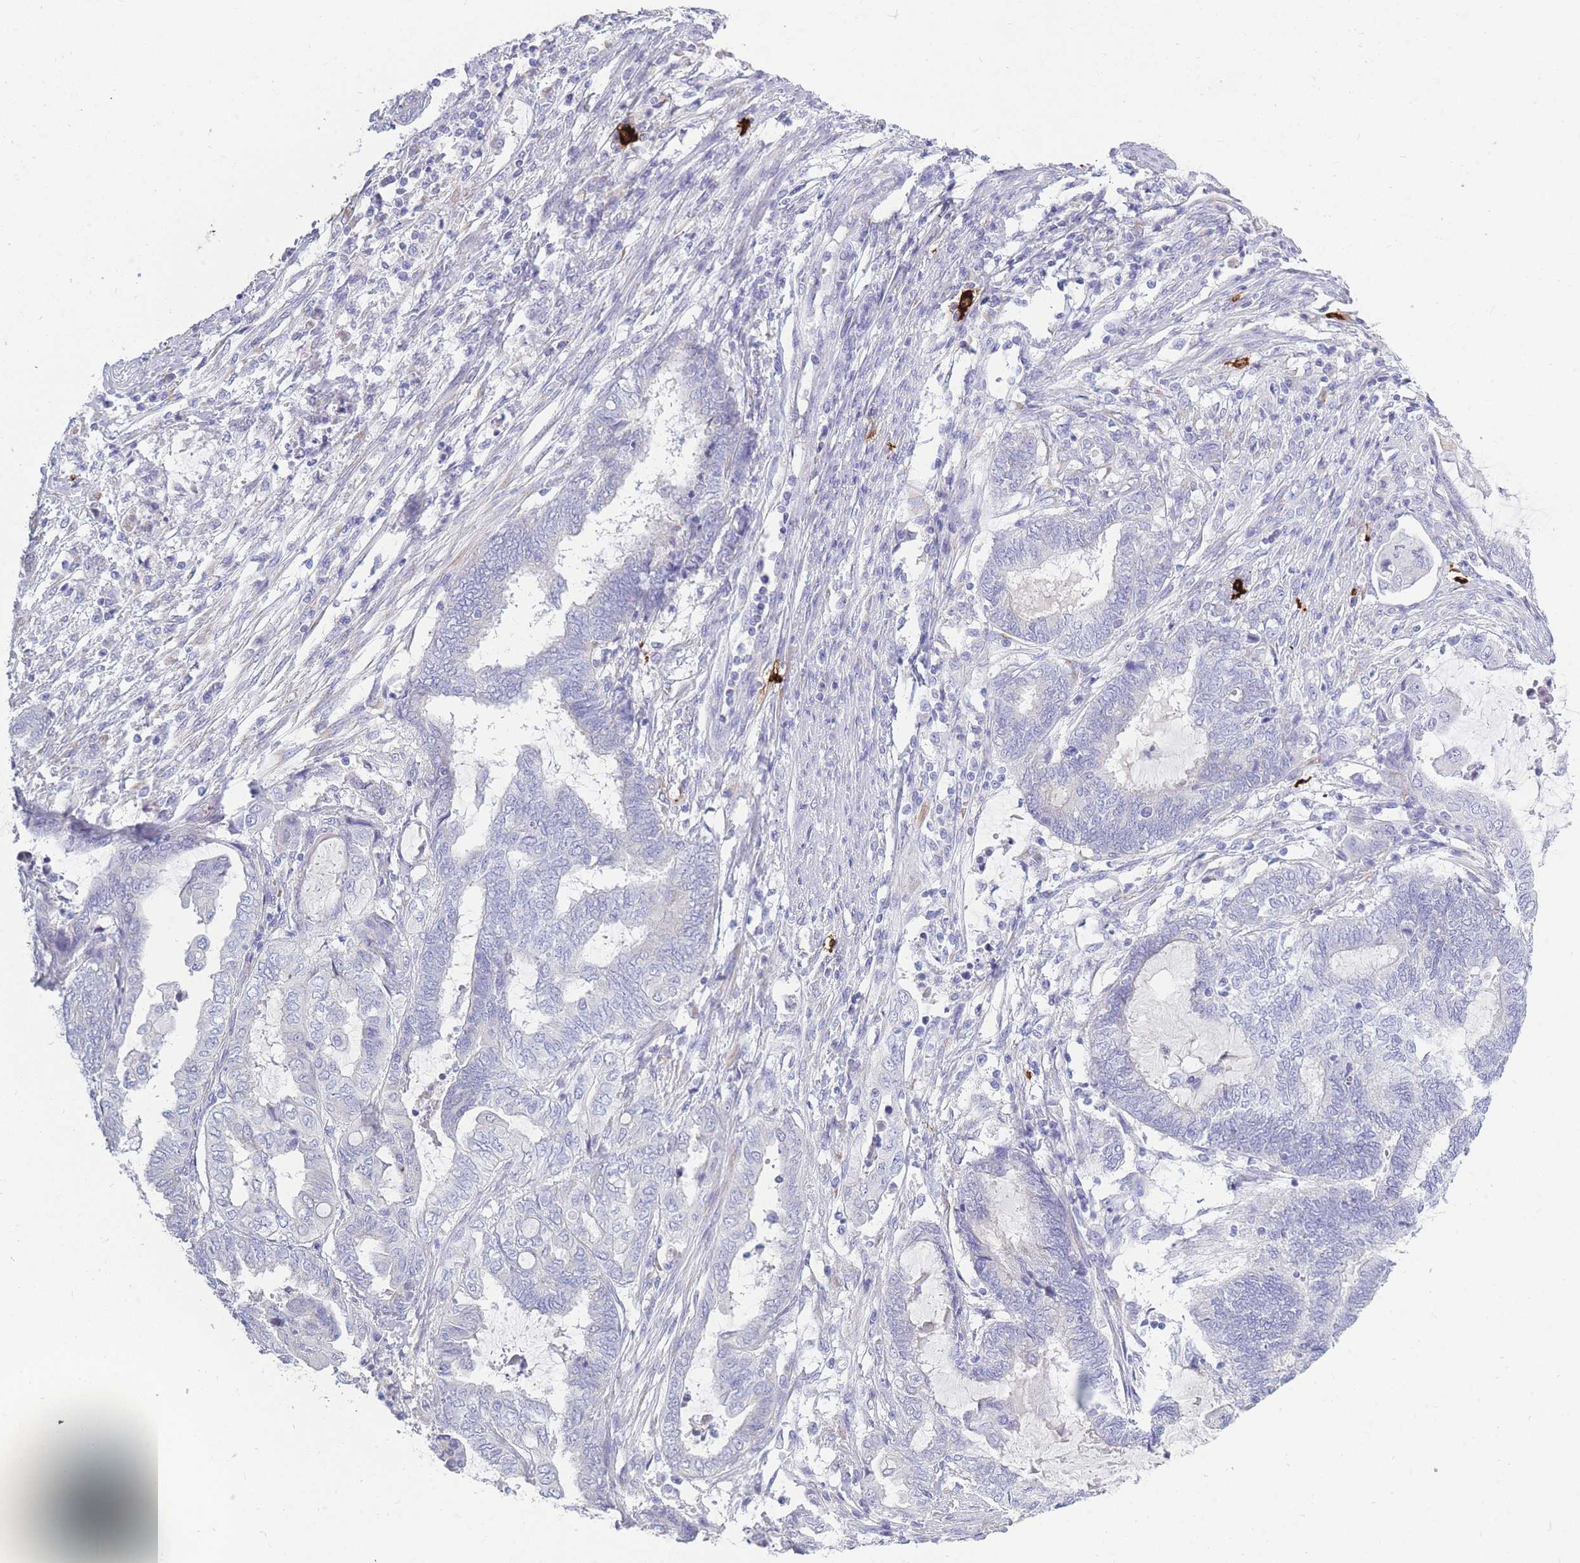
{"staining": {"intensity": "negative", "quantity": "none", "location": "none"}, "tissue": "endometrial cancer", "cell_type": "Tumor cells", "image_type": "cancer", "snomed": [{"axis": "morphology", "description": "Adenocarcinoma, NOS"}, {"axis": "topography", "description": "Uterus"}, {"axis": "topography", "description": "Endometrium"}], "caption": "A high-resolution photomicrograph shows immunohistochemistry (IHC) staining of endometrial cancer, which demonstrates no significant expression in tumor cells.", "gene": "TPSD1", "patient": {"sex": "female", "age": 70}}